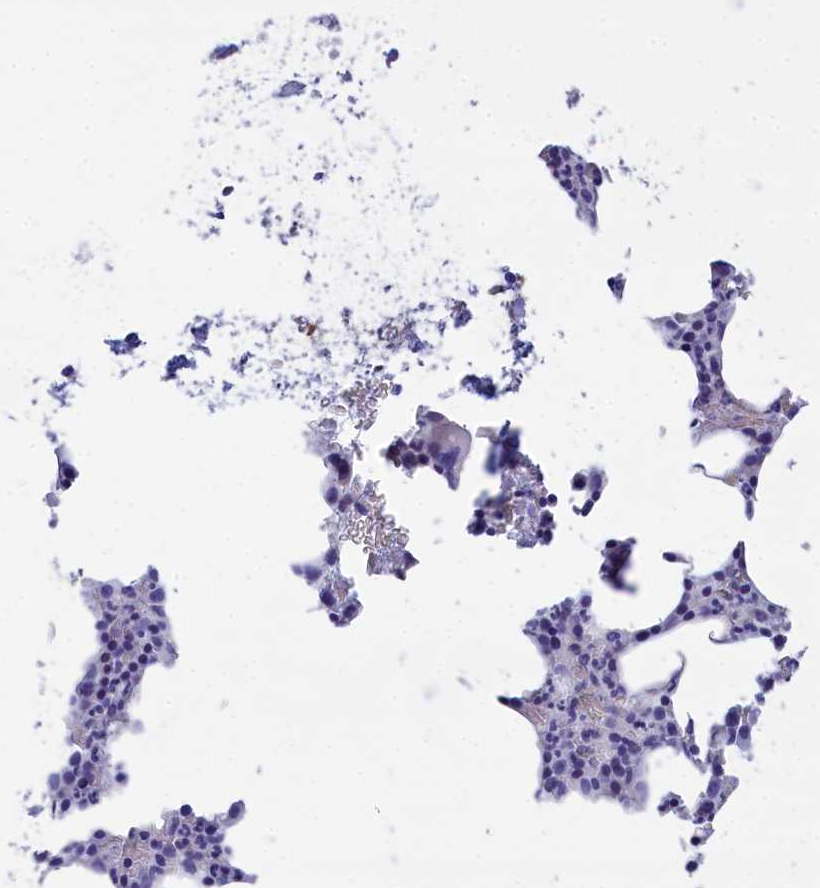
{"staining": {"intensity": "negative", "quantity": "none", "location": "none"}, "tissue": "bone marrow", "cell_type": "Hematopoietic cells", "image_type": "normal", "snomed": [{"axis": "morphology", "description": "Normal tissue, NOS"}, {"axis": "morphology", "description": "Inflammation, NOS"}, {"axis": "topography", "description": "Bone marrow"}], "caption": "High magnification brightfield microscopy of unremarkable bone marrow stained with DAB (3,3'-diaminobenzidine) (brown) and counterstained with hematoxylin (blue): hematopoietic cells show no significant expression.", "gene": "TACSTD2", "patient": {"sex": "female", "age": 78}}